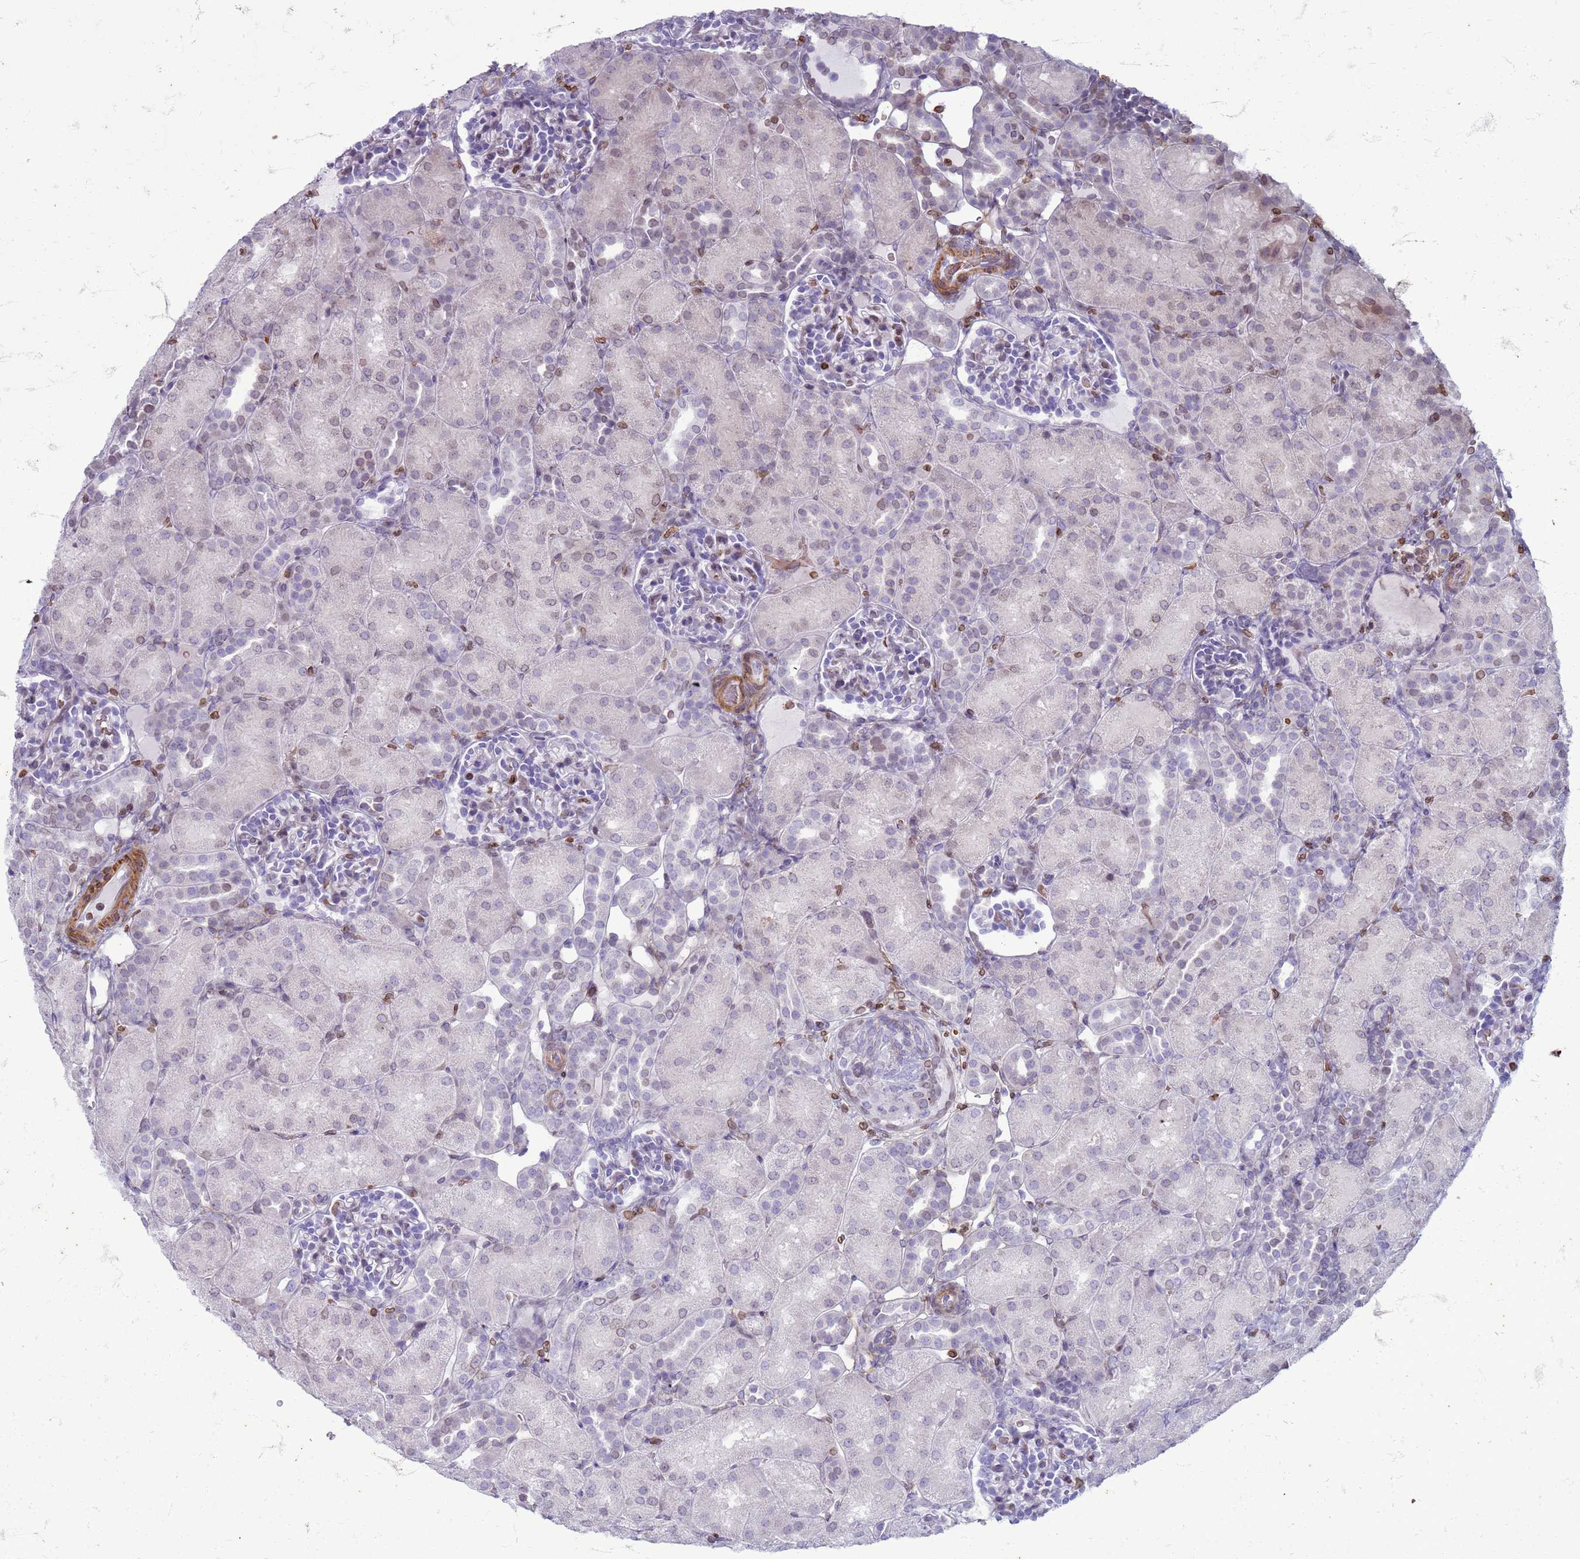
{"staining": {"intensity": "negative", "quantity": "none", "location": "none"}, "tissue": "kidney", "cell_type": "Cells in glomeruli", "image_type": "normal", "snomed": [{"axis": "morphology", "description": "Normal tissue, NOS"}, {"axis": "topography", "description": "Kidney"}], "caption": "IHC micrograph of benign kidney: human kidney stained with DAB reveals no significant protein expression in cells in glomeruli.", "gene": "METTL25B", "patient": {"sex": "male", "age": 1}}